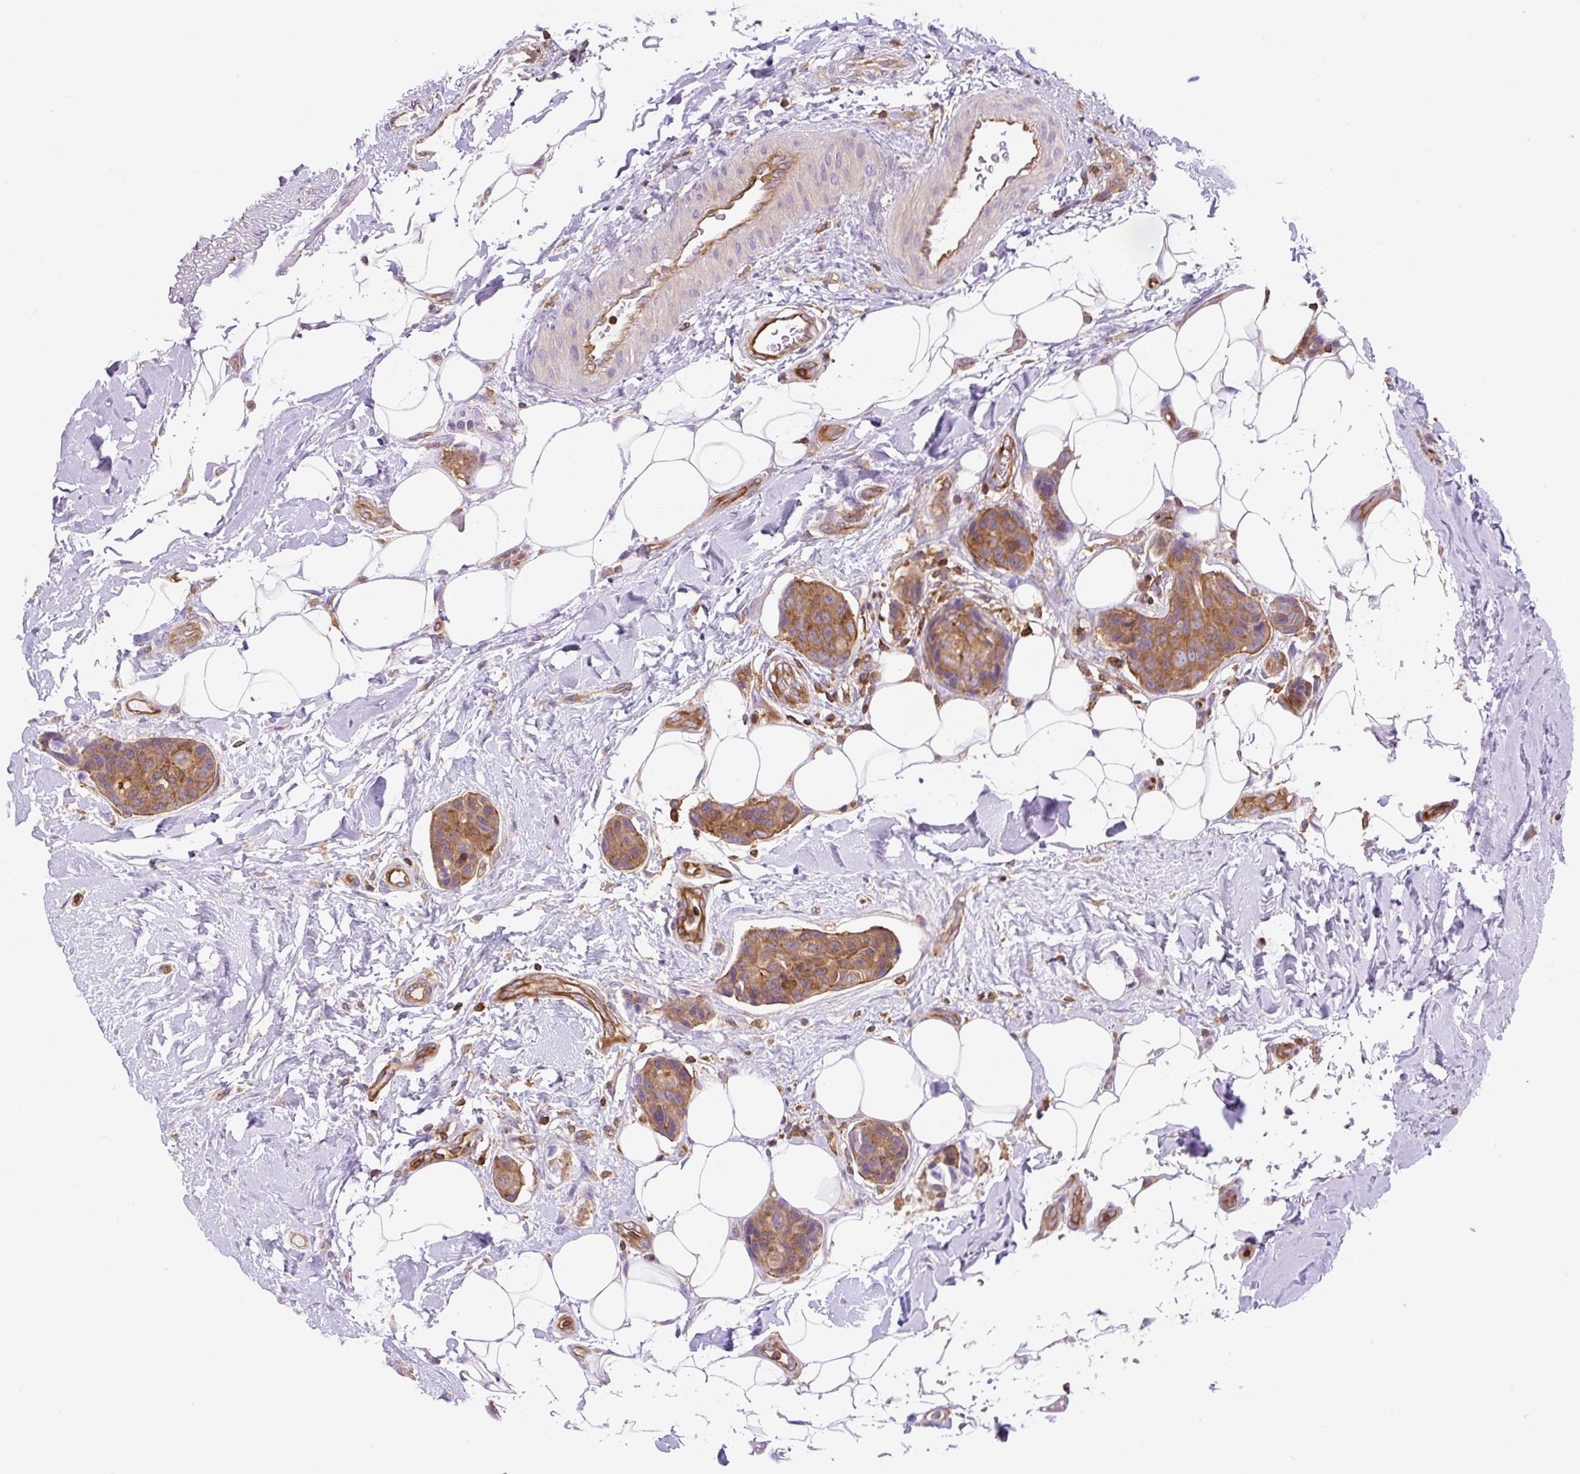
{"staining": {"intensity": "moderate", "quantity": ">75%", "location": "cytoplasmic/membranous"}, "tissue": "breast cancer", "cell_type": "Tumor cells", "image_type": "cancer", "snomed": [{"axis": "morphology", "description": "Duct carcinoma"}, {"axis": "topography", "description": "Breast"}, {"axis": "topography", "description": "Lymph node"}], "caption": "Protein staining displays moderate cytoplasmic/membranous expression in approximately >75% of tumor cells in breast cancer.", "gene": "DNM2", "patient": {"sex": "female", "age": 80}}